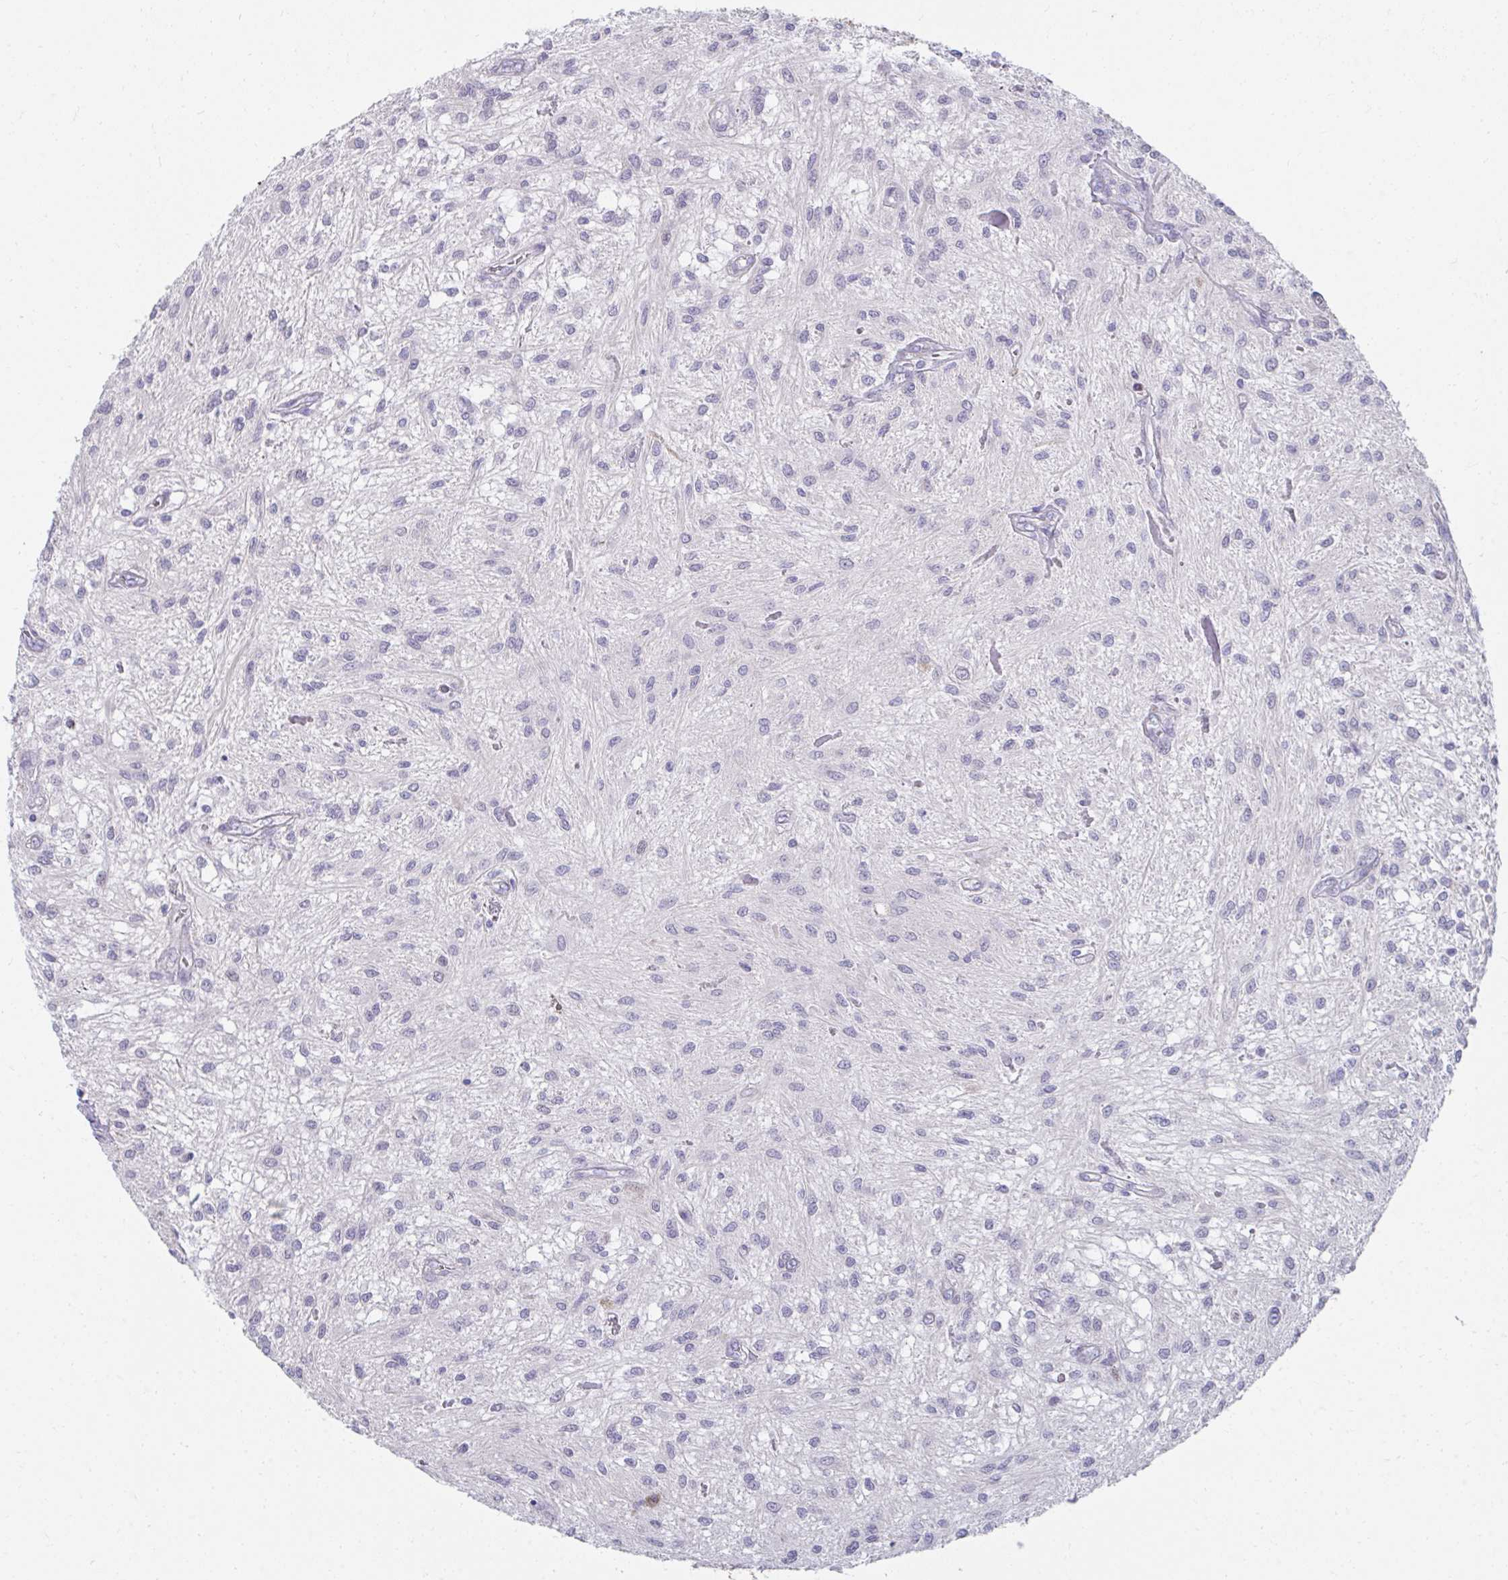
{"staining": {"intensity": "negative", "quantity": "none", "location": "none"}, "tissue": "glioma", "cell_type": "Tumor cells", "image_type": "cancer", "snomed": [{"axis": "morphology", "description": "Glioma, malignant, Low grade"}, {"axis": "topography", "description": "Cerebellum"}], "caption": "Tumor cells are negative for protein expression in human malignant glioma (low-grade). (DAB immunohistochemistry, high magnification).", "gene": "SLAMF7", "patient": {"sex": "female", "age": 14}}